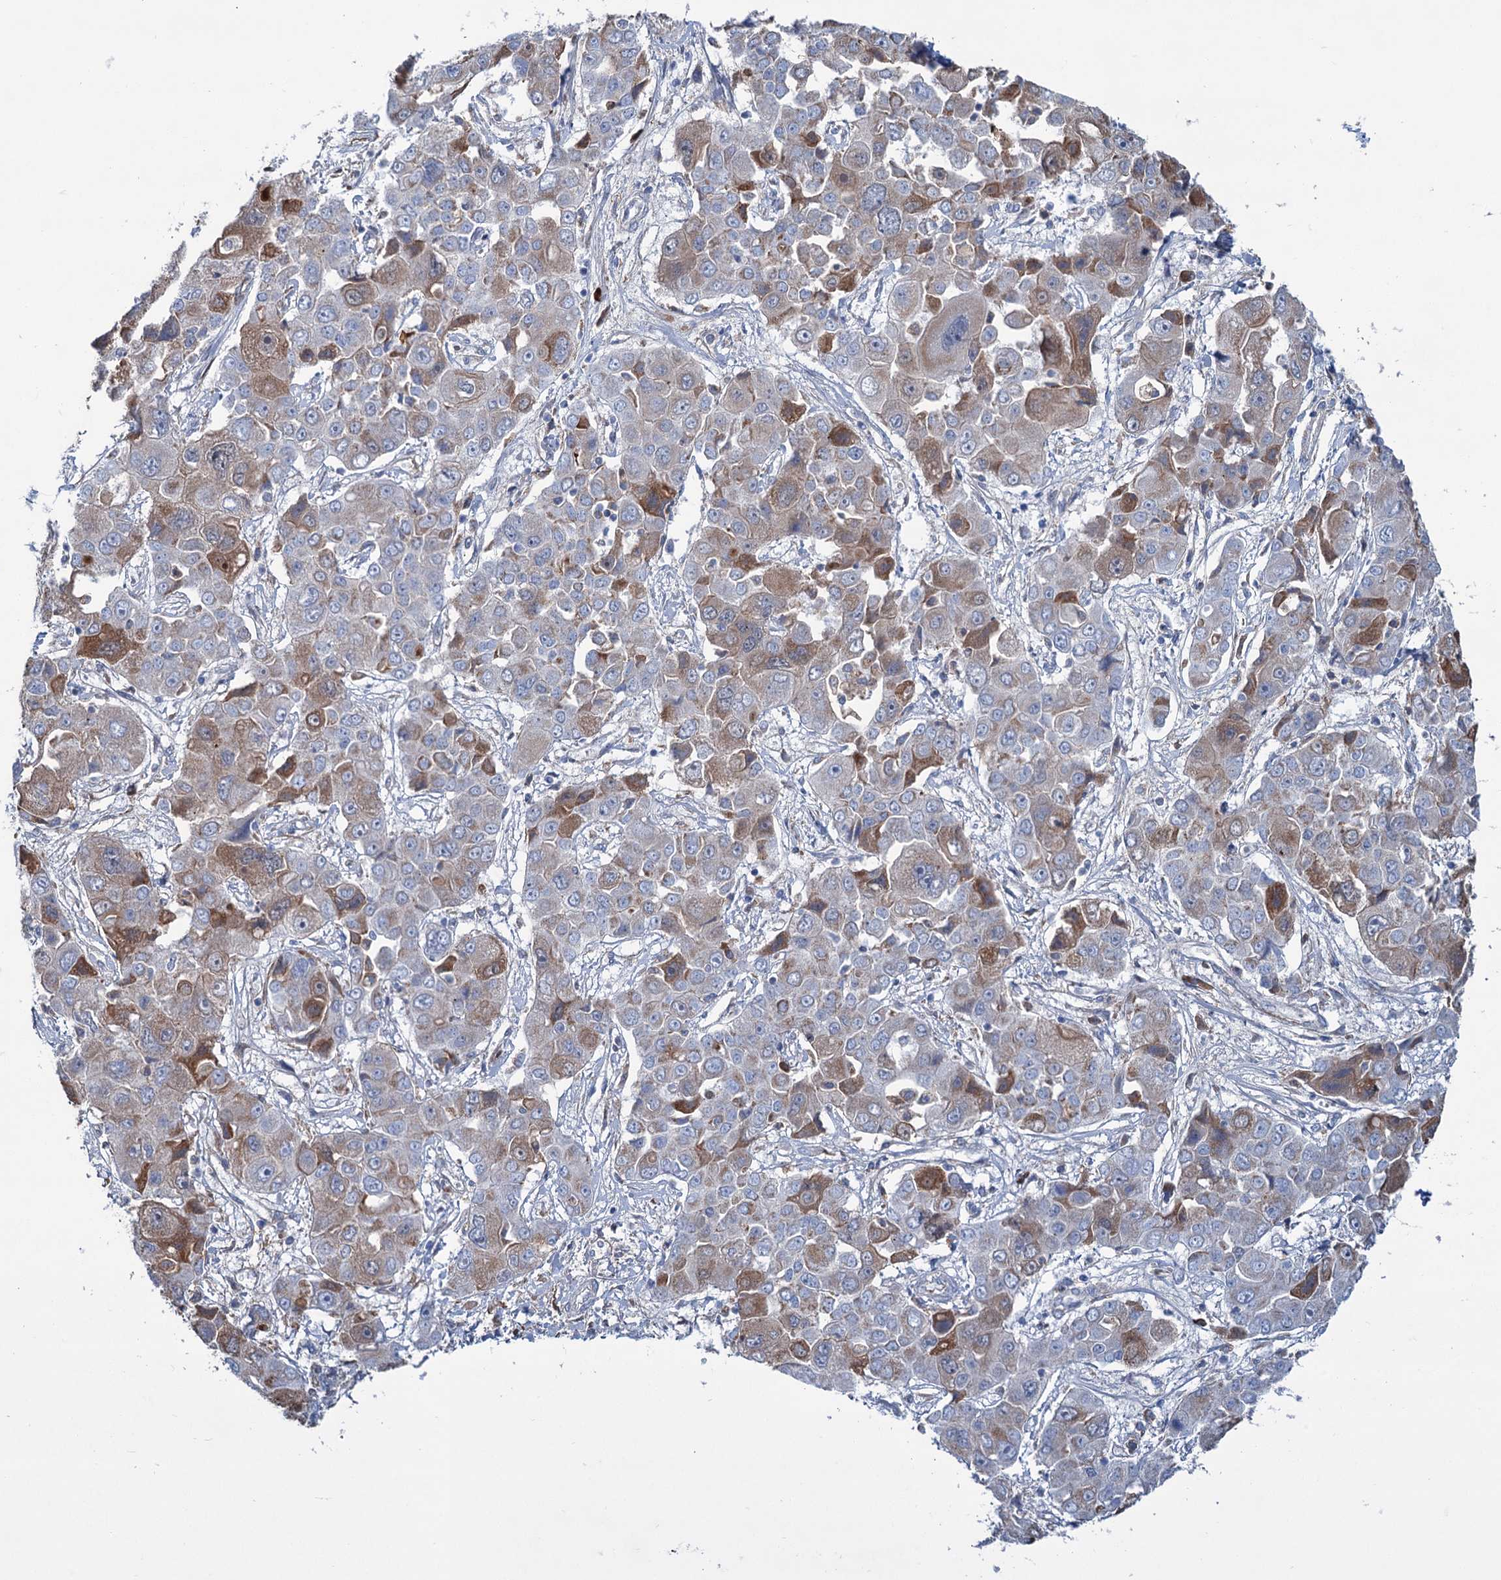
{"staining": {"intensity": "moderate", "quantity": "<25%", "location": "cytoplasmic/membranous"}, "tissue": "liver cancer", "cell_type": "Tumor cells", "image_type": "cancer", "snomed": [{"axis": "morphology", "description": "Cholangiocarcinoma"}, {"axis": "topography", "description": "Liver"}], "caption": "Brown immunohistochemical staining in human liver cholangiocarcinoma reveals moderate cytoplasmic/membranous staining in approximately <25% of tumor cells. The protein of interest is stained brown, and the nuclei are stained in blue (DAB IHC with brightfield microscopy, high magnification).", "gene": "LPIN1", "patient": {"sex": "male", "age": 67}}